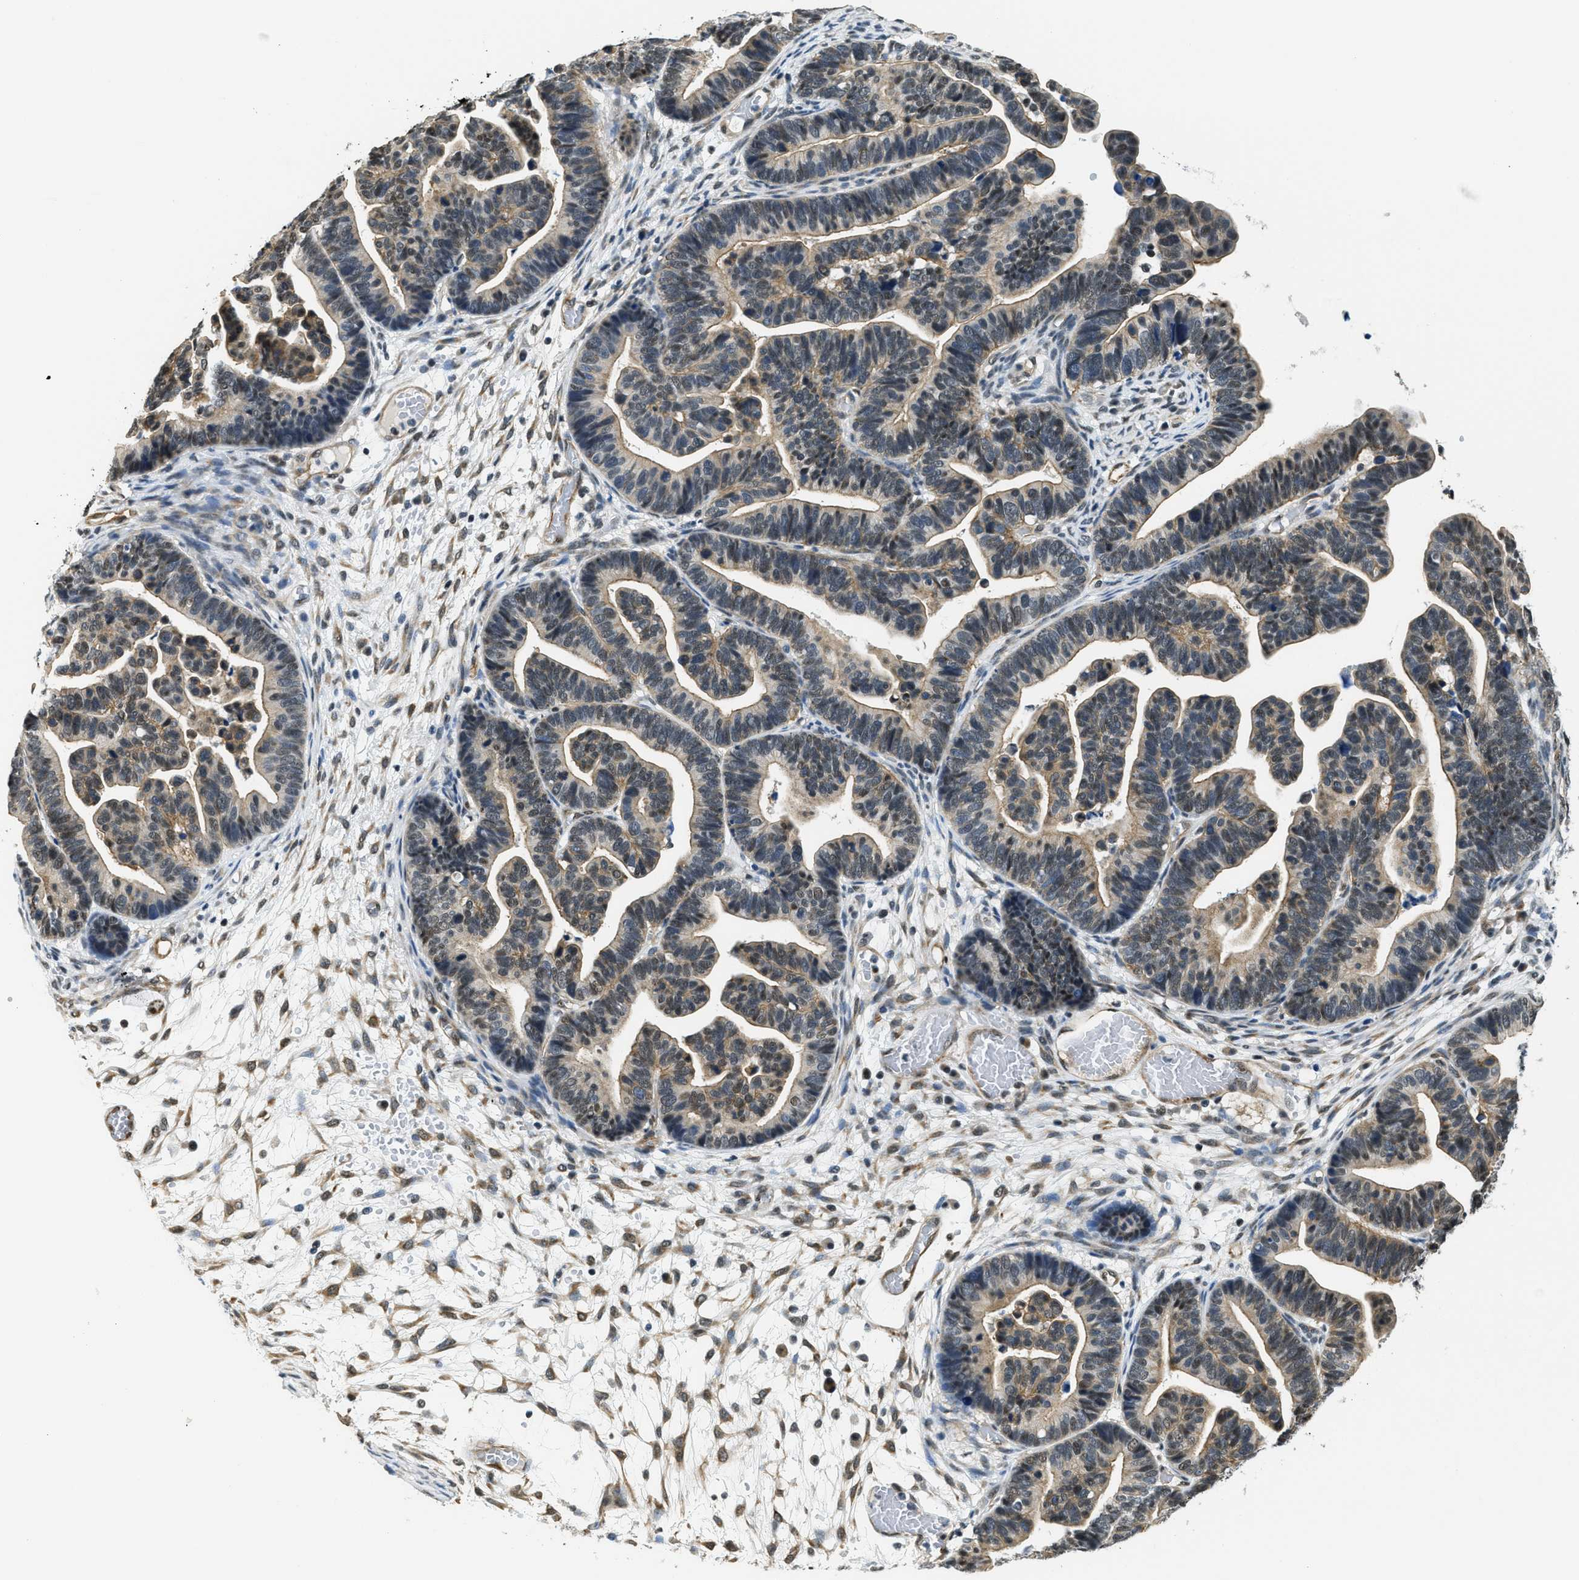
{"staining": {"intensity": "weak", "quantity": "25%-75%", "location": "cytoplasmic/membranous,nuclear"}, "tissue": "ovarian cancer", "cell_type": "Tumor cells", "image_type": "cancer", "snomed": [{"axis": "morphology", "description": "Cystadenocarcinoma, serous, NOS"}, {"axis": "topography", "description": "Ovary"}], "caption": "There is low levels of weak cytoplasmic/membranous and nuclear positivity in tumor cells of ovarian serous cystadenocarcinoma, as demonstrated by immunohistochemical staining (brown color).", "gene": "CFAP36", "patient": {"sex": "female", "age": 56}}